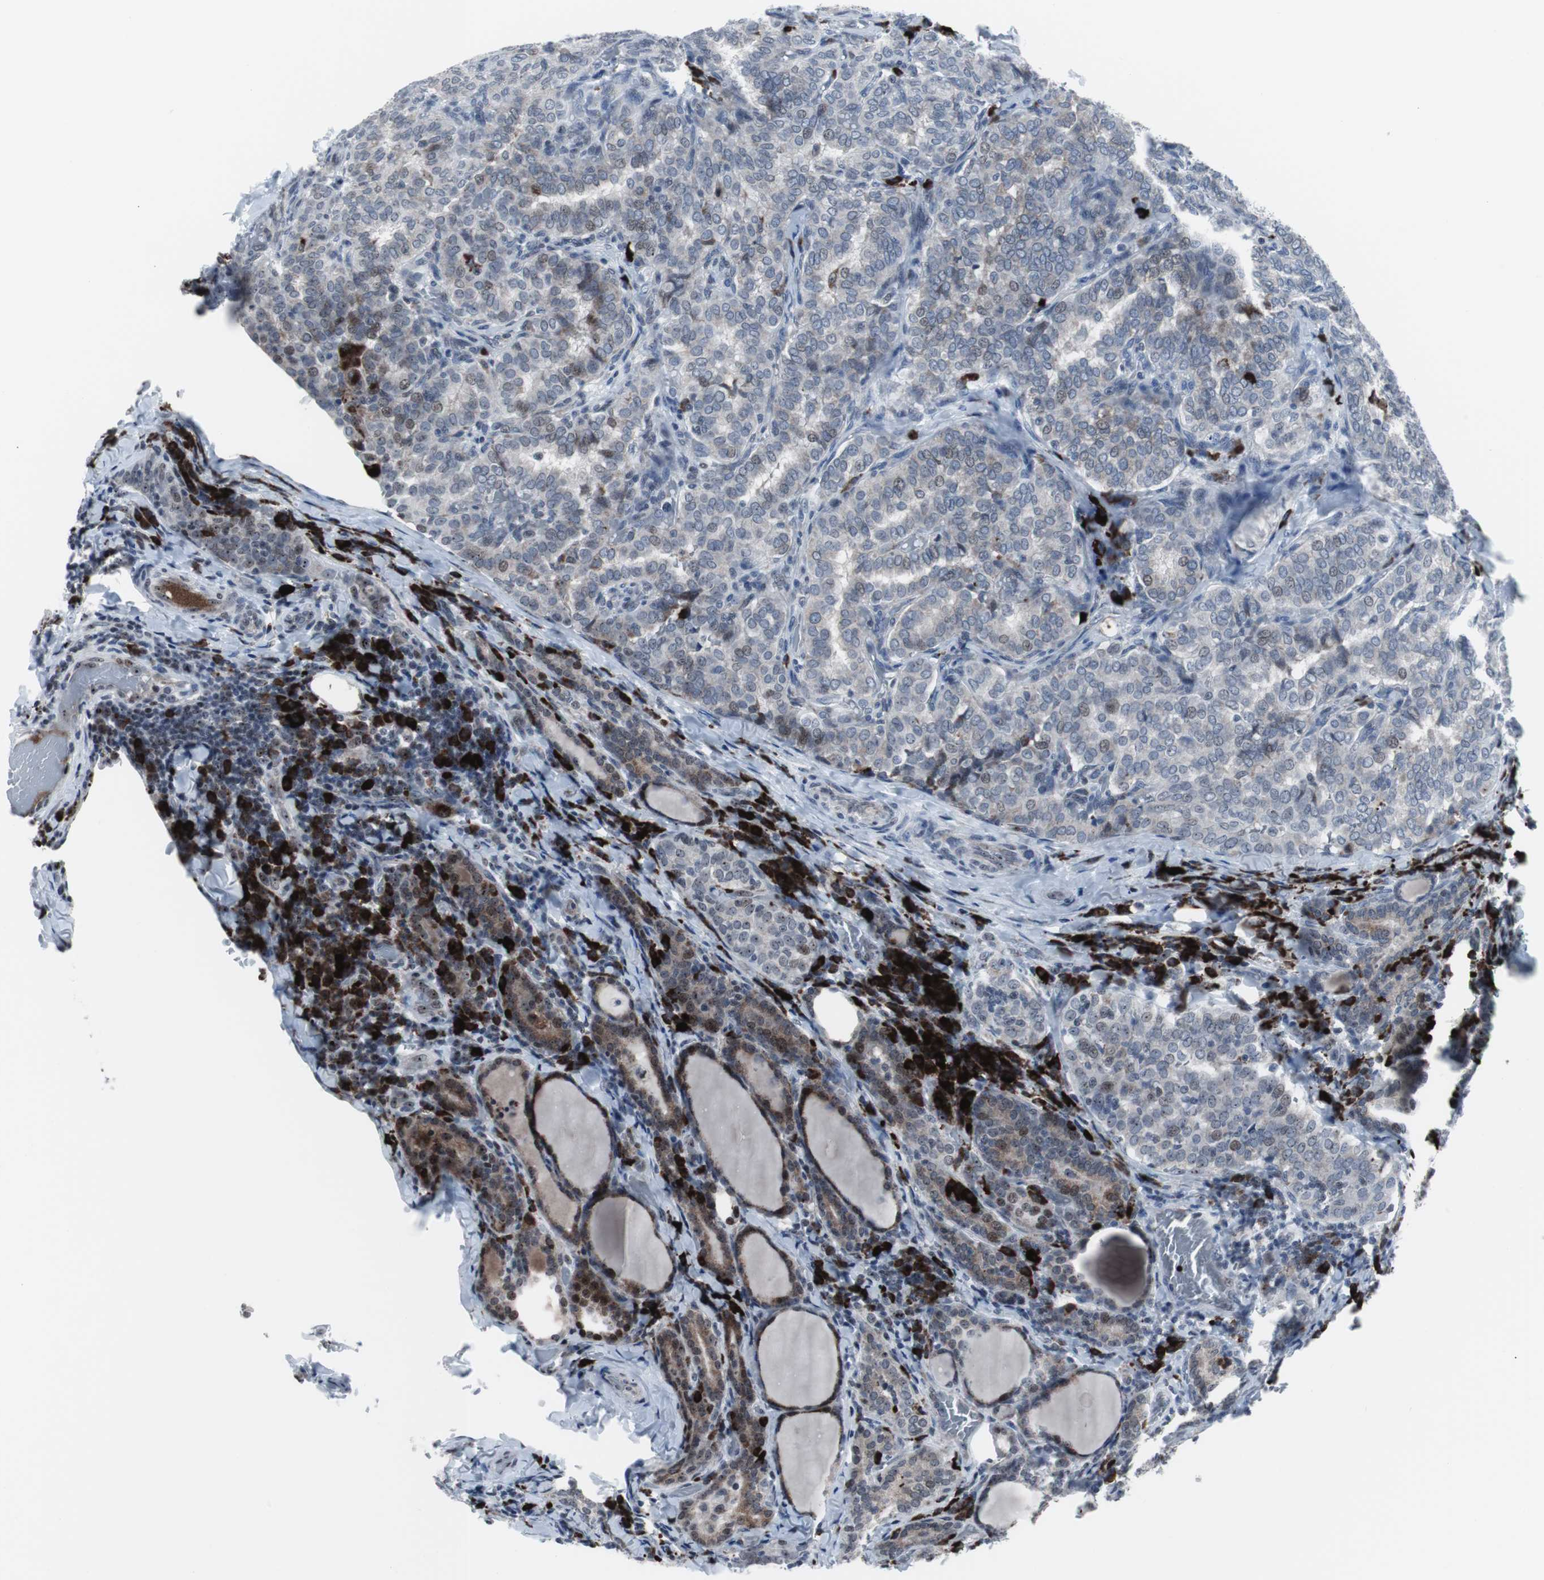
{"staining": {"intensity": "weak", "quantity": "<25%", "location": "nuclear"}, "tissue": "thyroid cancer", "cell_type": "Tumor cells", "image_type": "cancer", "snomed": [{"axis": "morphology", "description": "Normal tissue, NOS"}, {"axis": "morphology", "description": "Papillary adenocarcinoma, NOS"}, {"axis": "topography", "description": "Thyroid gland"}], "caption": "There is no significant positivity in tumor cells of thyroid cancer (papillary adenocarcinoma). (DAB (3,3'-diaminobenzidine) immunohistochemistry with hematoxylin counter stain).", "gene": "DOK1", "patient": {"sex": "female", "age": 30}}